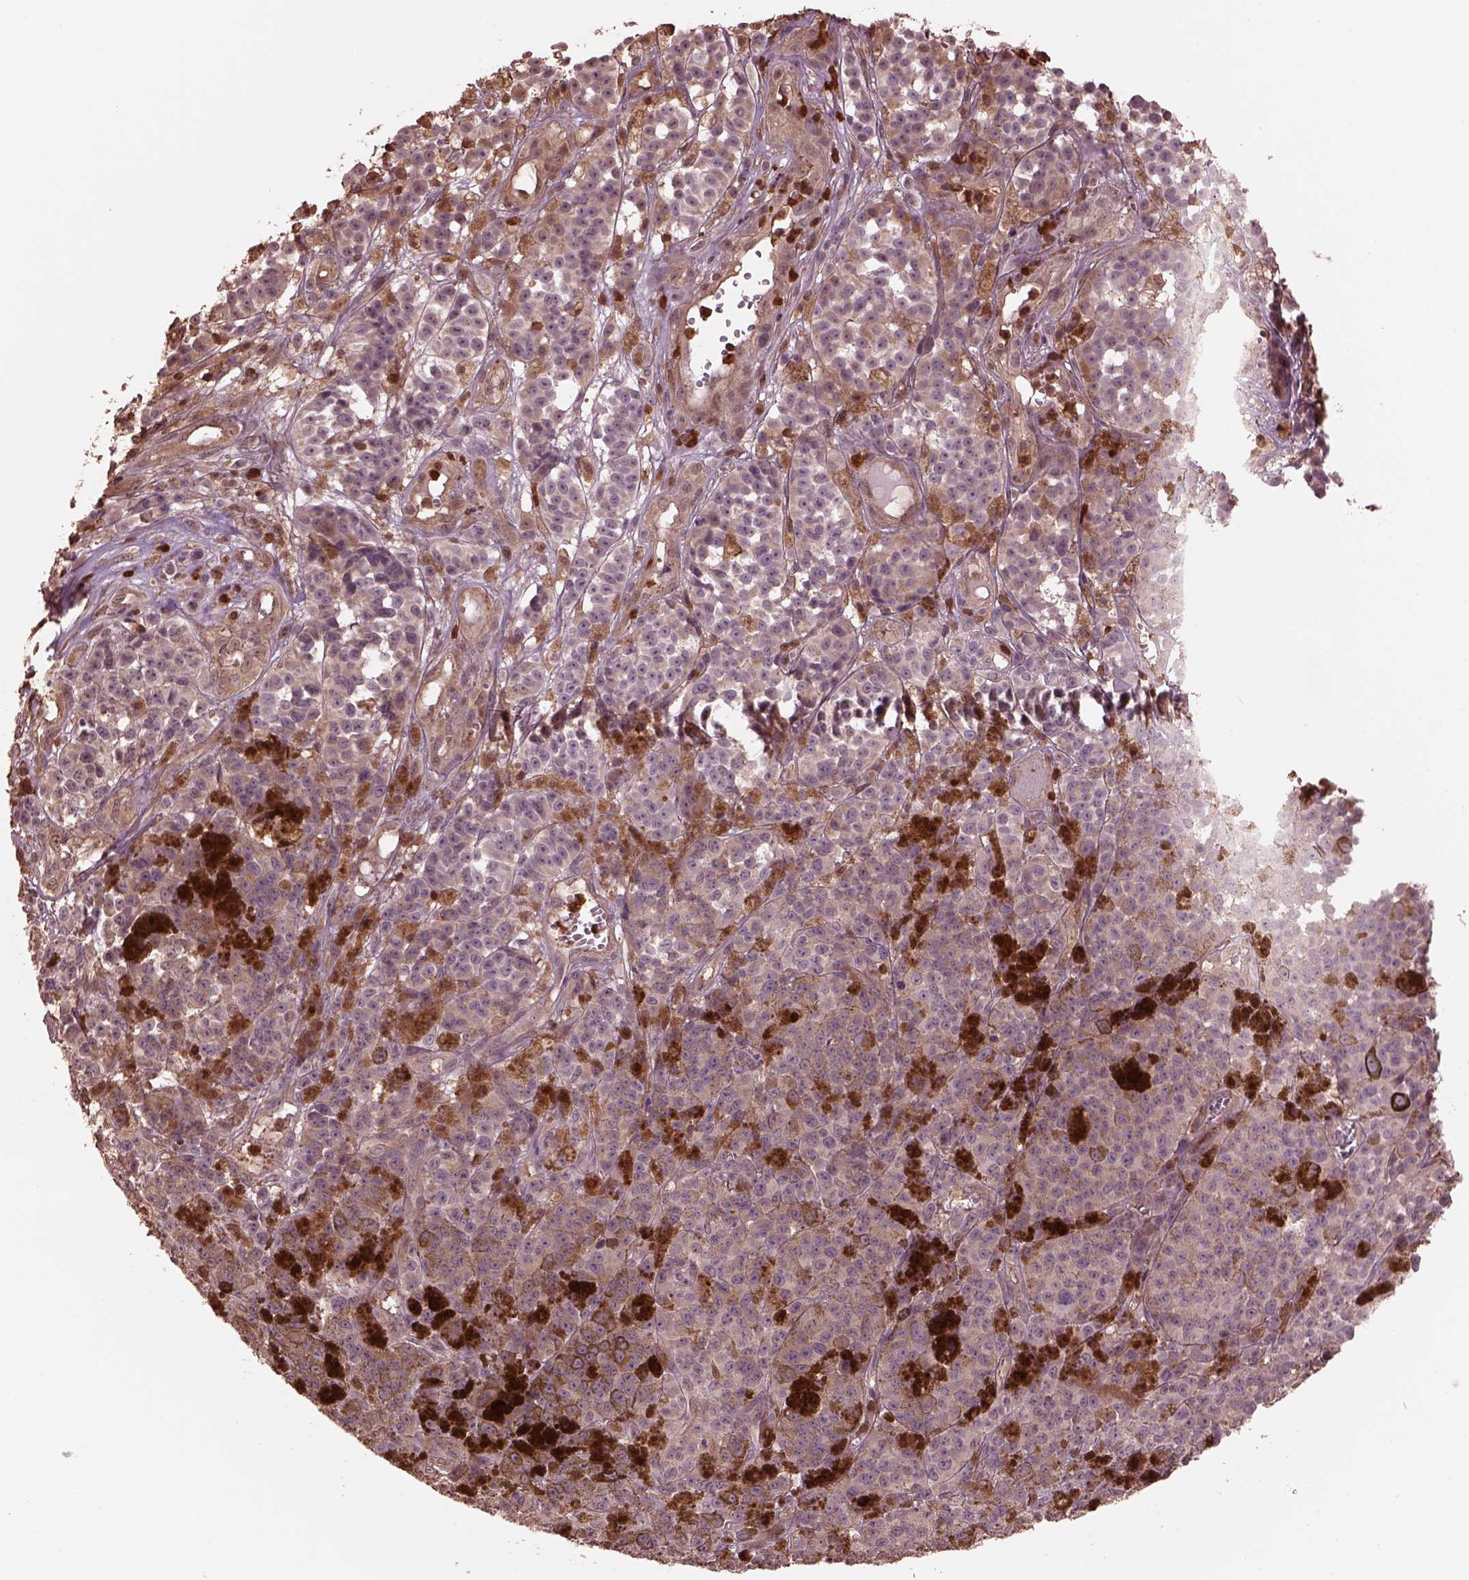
{"staining": {"intensity": "weak", "quantity": "25%-75%", "location": "cytoplasmic/membranous"}, "tissue": "melanoma", "cell_type": "Tumor cells", "image_type": "cancer", "snomed": [{"axis": "morphology", "description": "Malignant melanoma, NOS"}, {"axis": "topography", "description": "Skin"}], "caption": "The immunohistochemical stain labels weak cytoplasmic/membranous positivity in tumor cells of melanoma tissue. (IHC, brightfield microscopy, high magnification).", "gene": "IL31RA", "patient": {"sex": "female", "age": 58}}